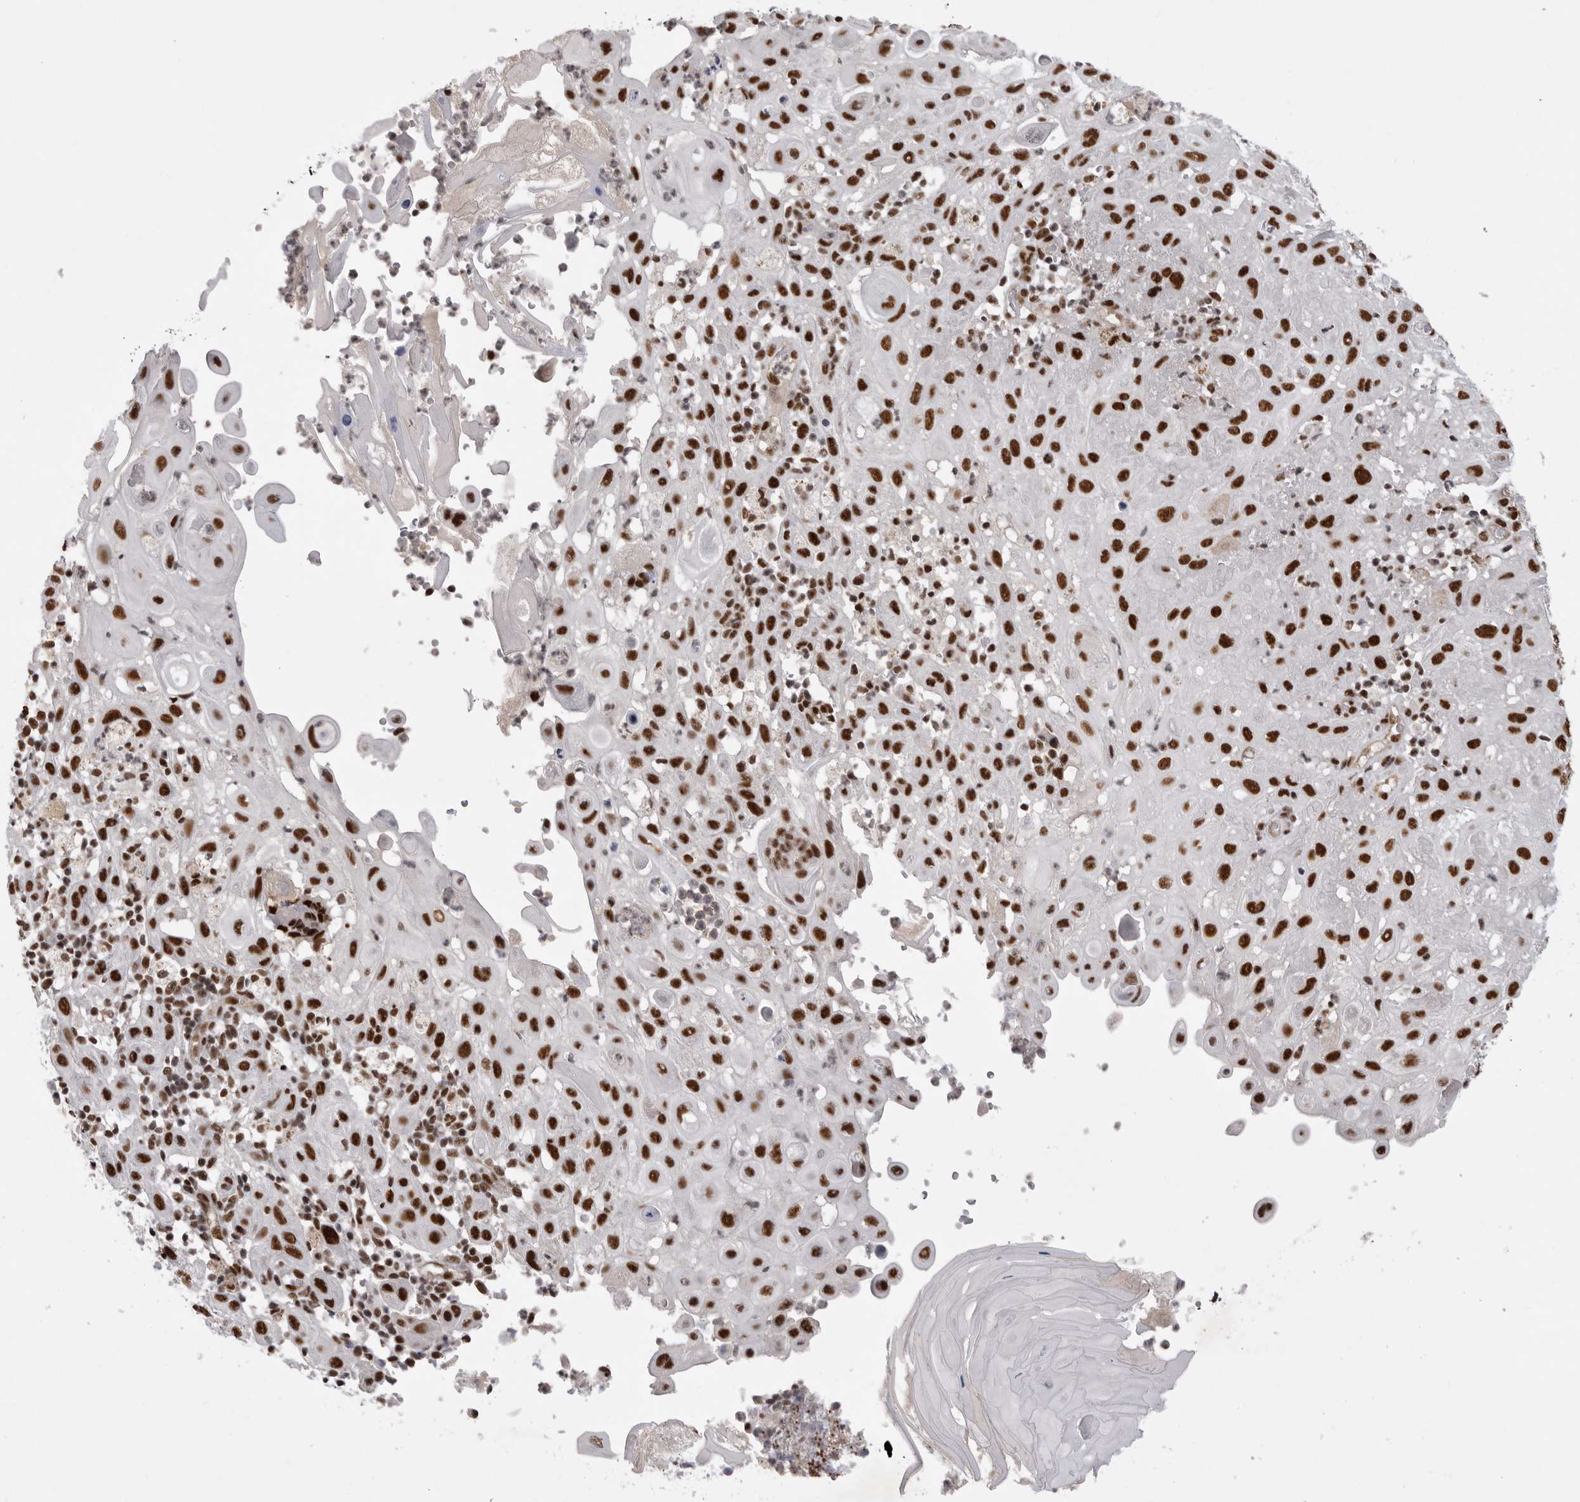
{"staining": {"intensity": "strong", "quantity": ">75%", "location": "nuclear"}, "tissue": "skin cancer", "cell_type": "Tumor cells", "image_type": "cancer", "snomed": [{"axis": "morphology", "description": "Normal tissue, NOS"}, {"axis": "morphology", "description": "Squamous cell carcinoma, NOS"}, {"axis": "topography", "description": "Skin"}], "caption": "There is high levels of strong nuclear positivity in tumor cells of skin cancer, as demonstrated by immunohistochemical staining (brown color).", "gene": "PPP1R8", "patient": {"sex": "female", "age": 96}}